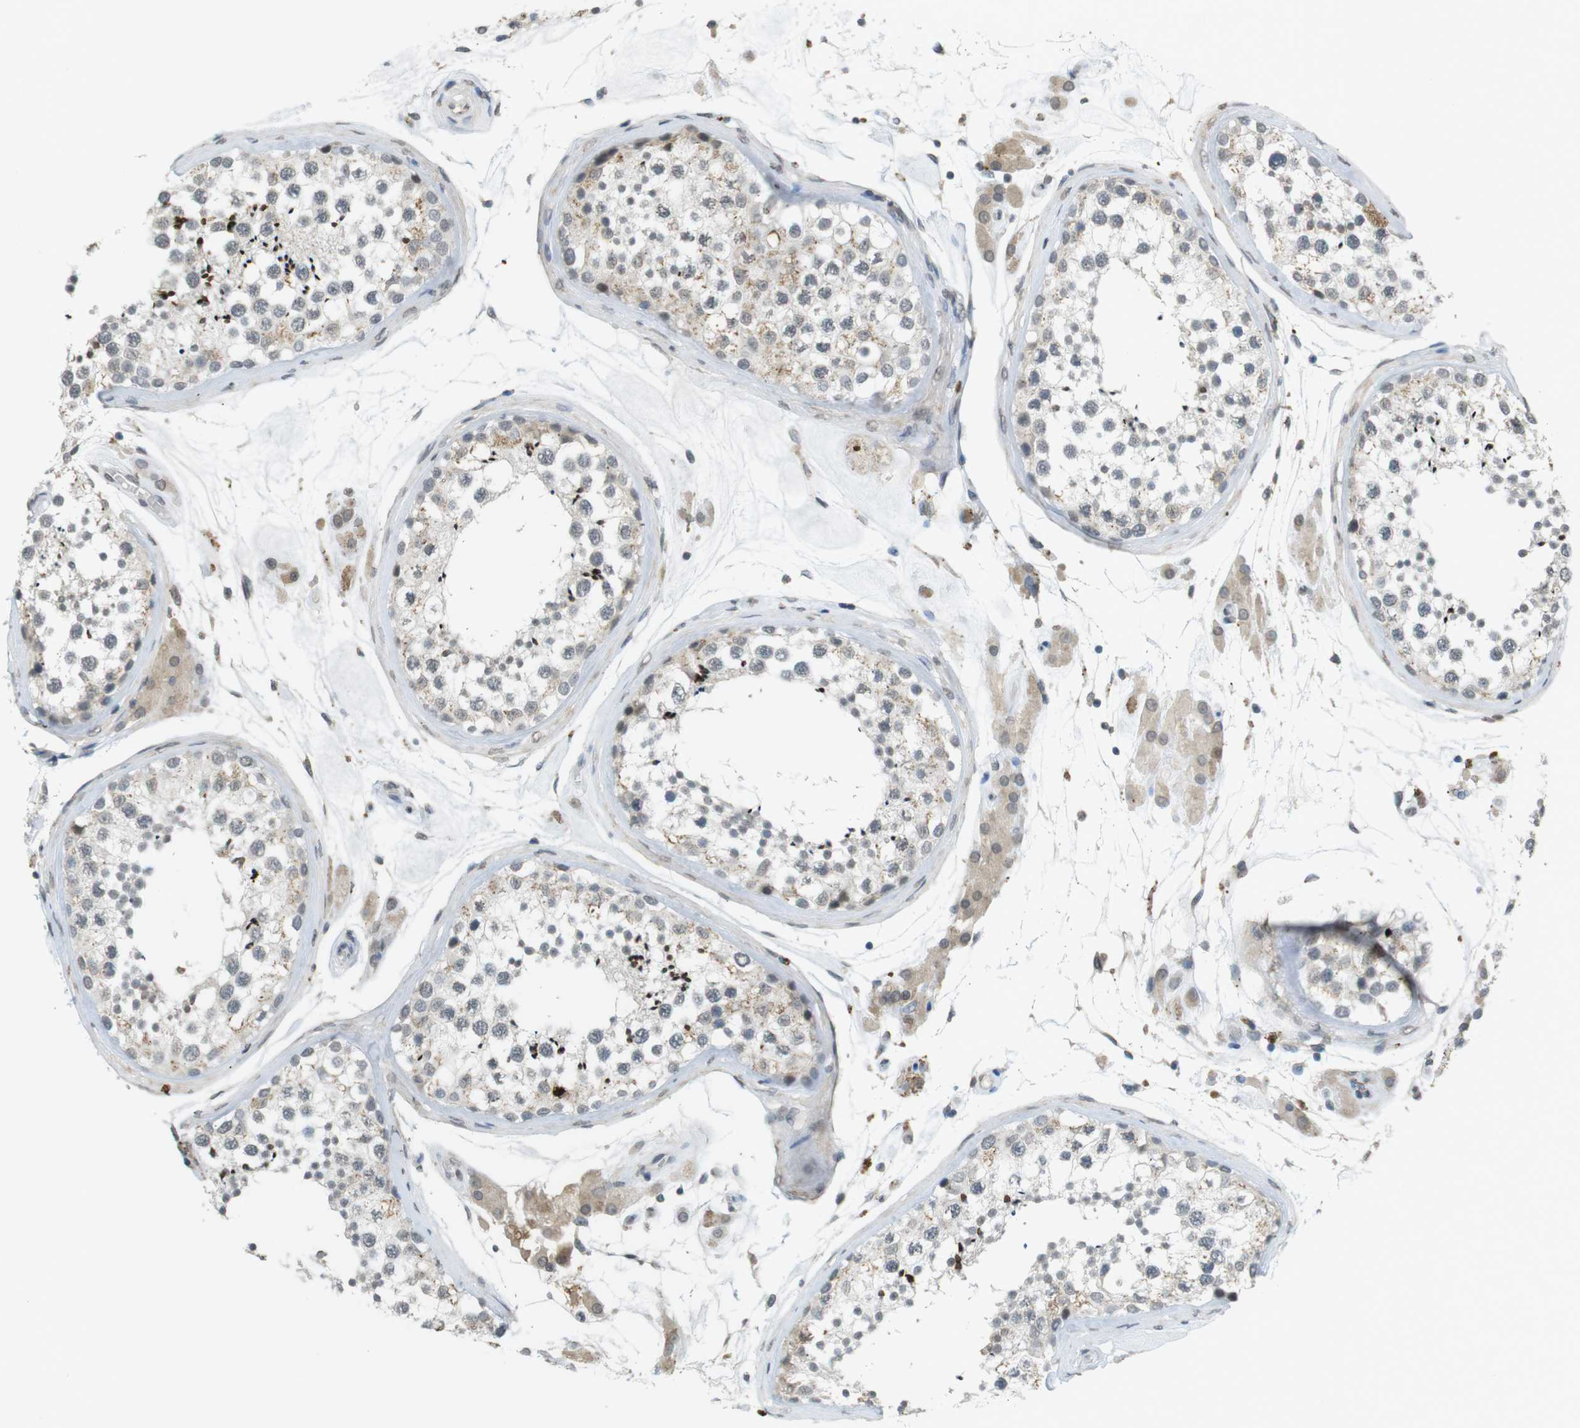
{"staining": {"intensity": "moderate", "quantity": "<25%", "location": "cytoplasmic/membranous"}, "tissue": "testis", "cell_type": "Cells in seminiferous ducts", "image_type": "normal", "snomed": [{"axis": "morphology", "description": "Normal tissue, NOS"}, {"axis": "topography", "description": "Testis"}], "caption": "Protein staining exhibits moderate cytoplasmic/membranous positivity in approximately <25% of cells in seminiferous ducts in normal testis. (DAB (3,3'-diaminobenzidine) IHC, brown staining for protein, blue staining for nuclei).", "gene": "FZD10", "patient": {"sex": "male", "age": 46}}